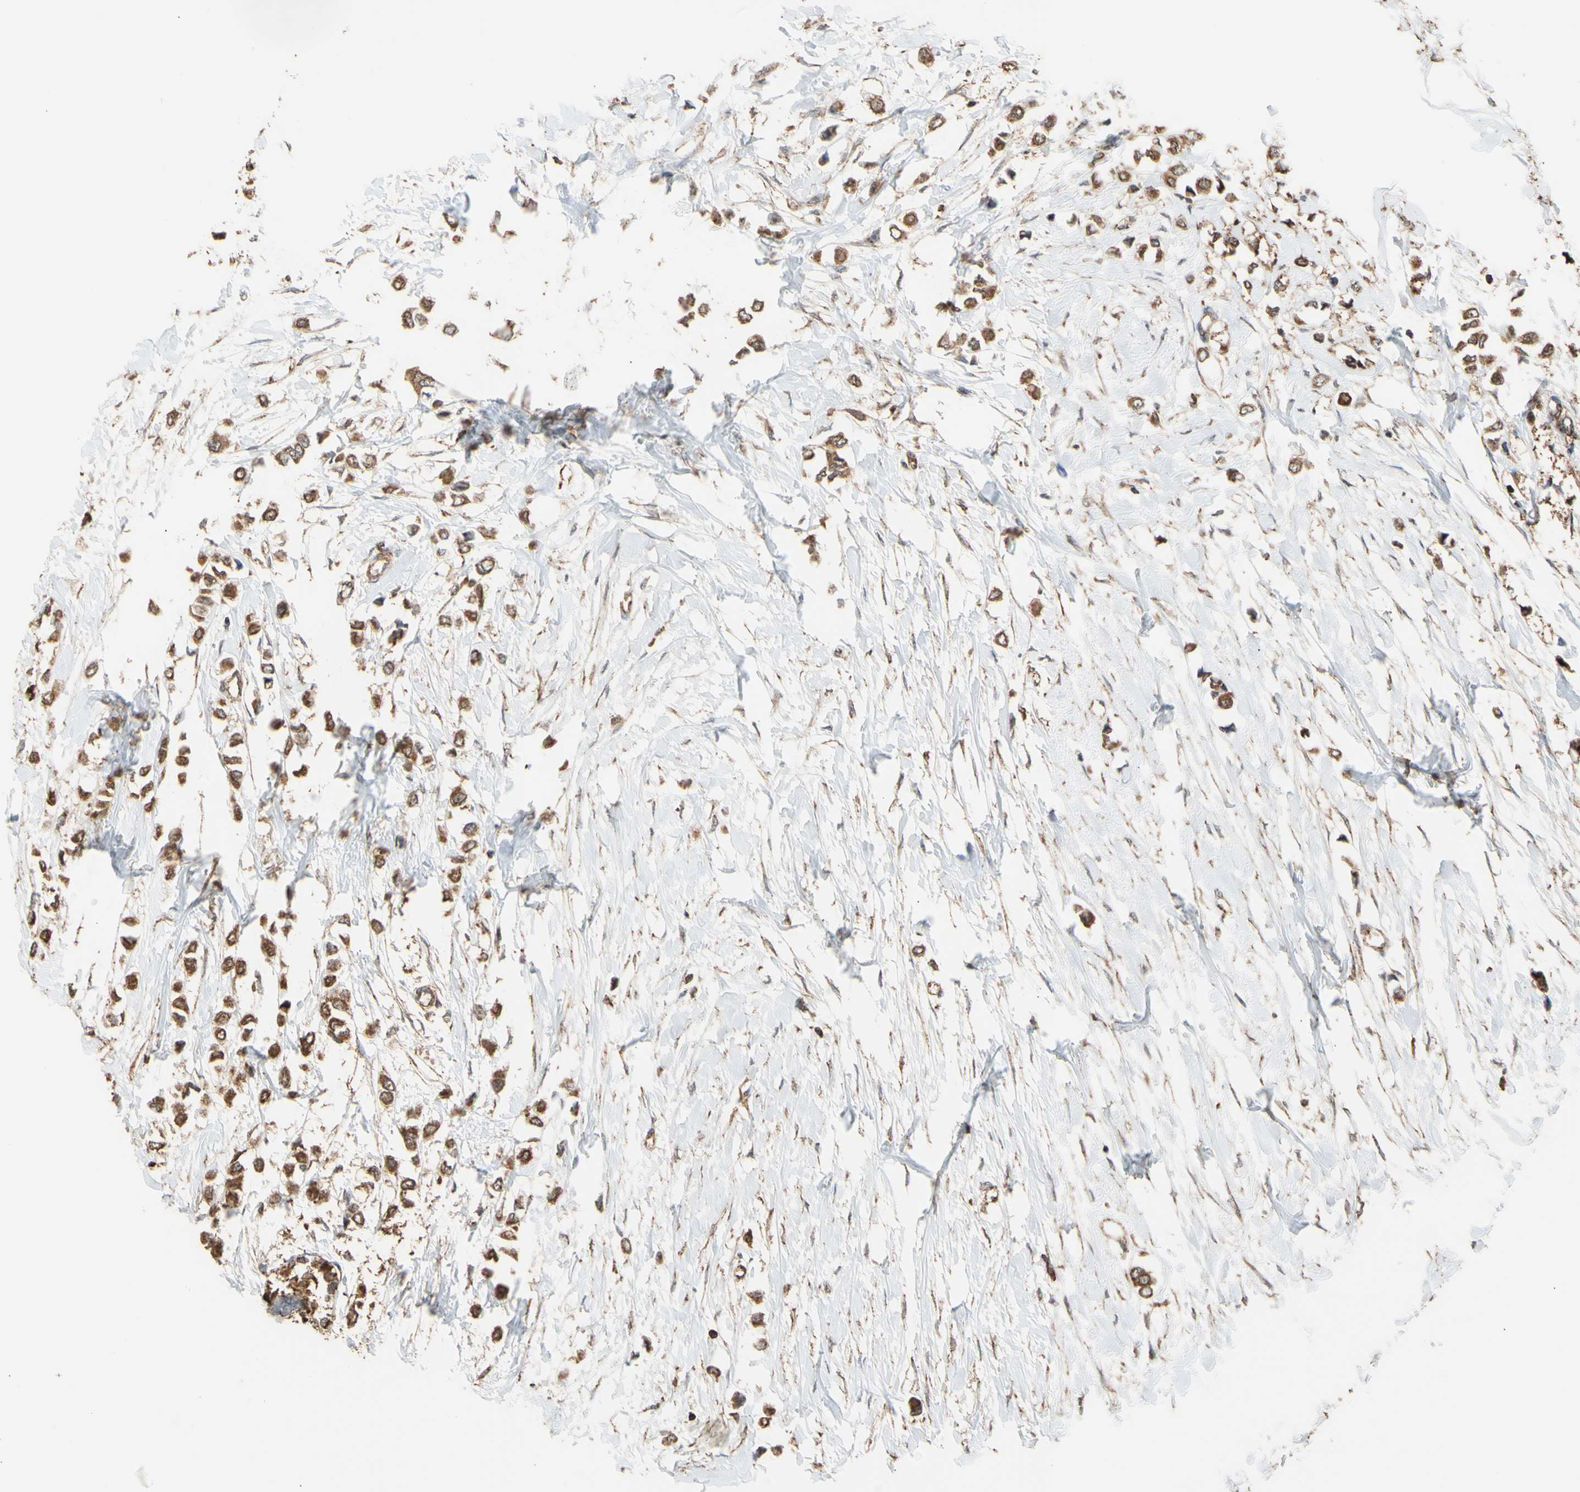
{"staining": {"intensity": "moderate", "quantity": ">75%", "location": "cytoplasmic/membranous"}, "tissue": "breast cancer", "cell_type": "Tumor cells", "image_type": "cancer", "snomed": [{"axis": "morphology", "description": "Lobular carcinoma"}, {"axis": "topography", "description": "Breast"}], "caption": "Immunohistochemical staining of lobular carcinoma (breast) reveals moderate cytoplasmic/membranous protein expression in approximately >75% of tumor cells.", "gene": "ALDH9A1", "patient": {"sex": "female", "age": 51}}